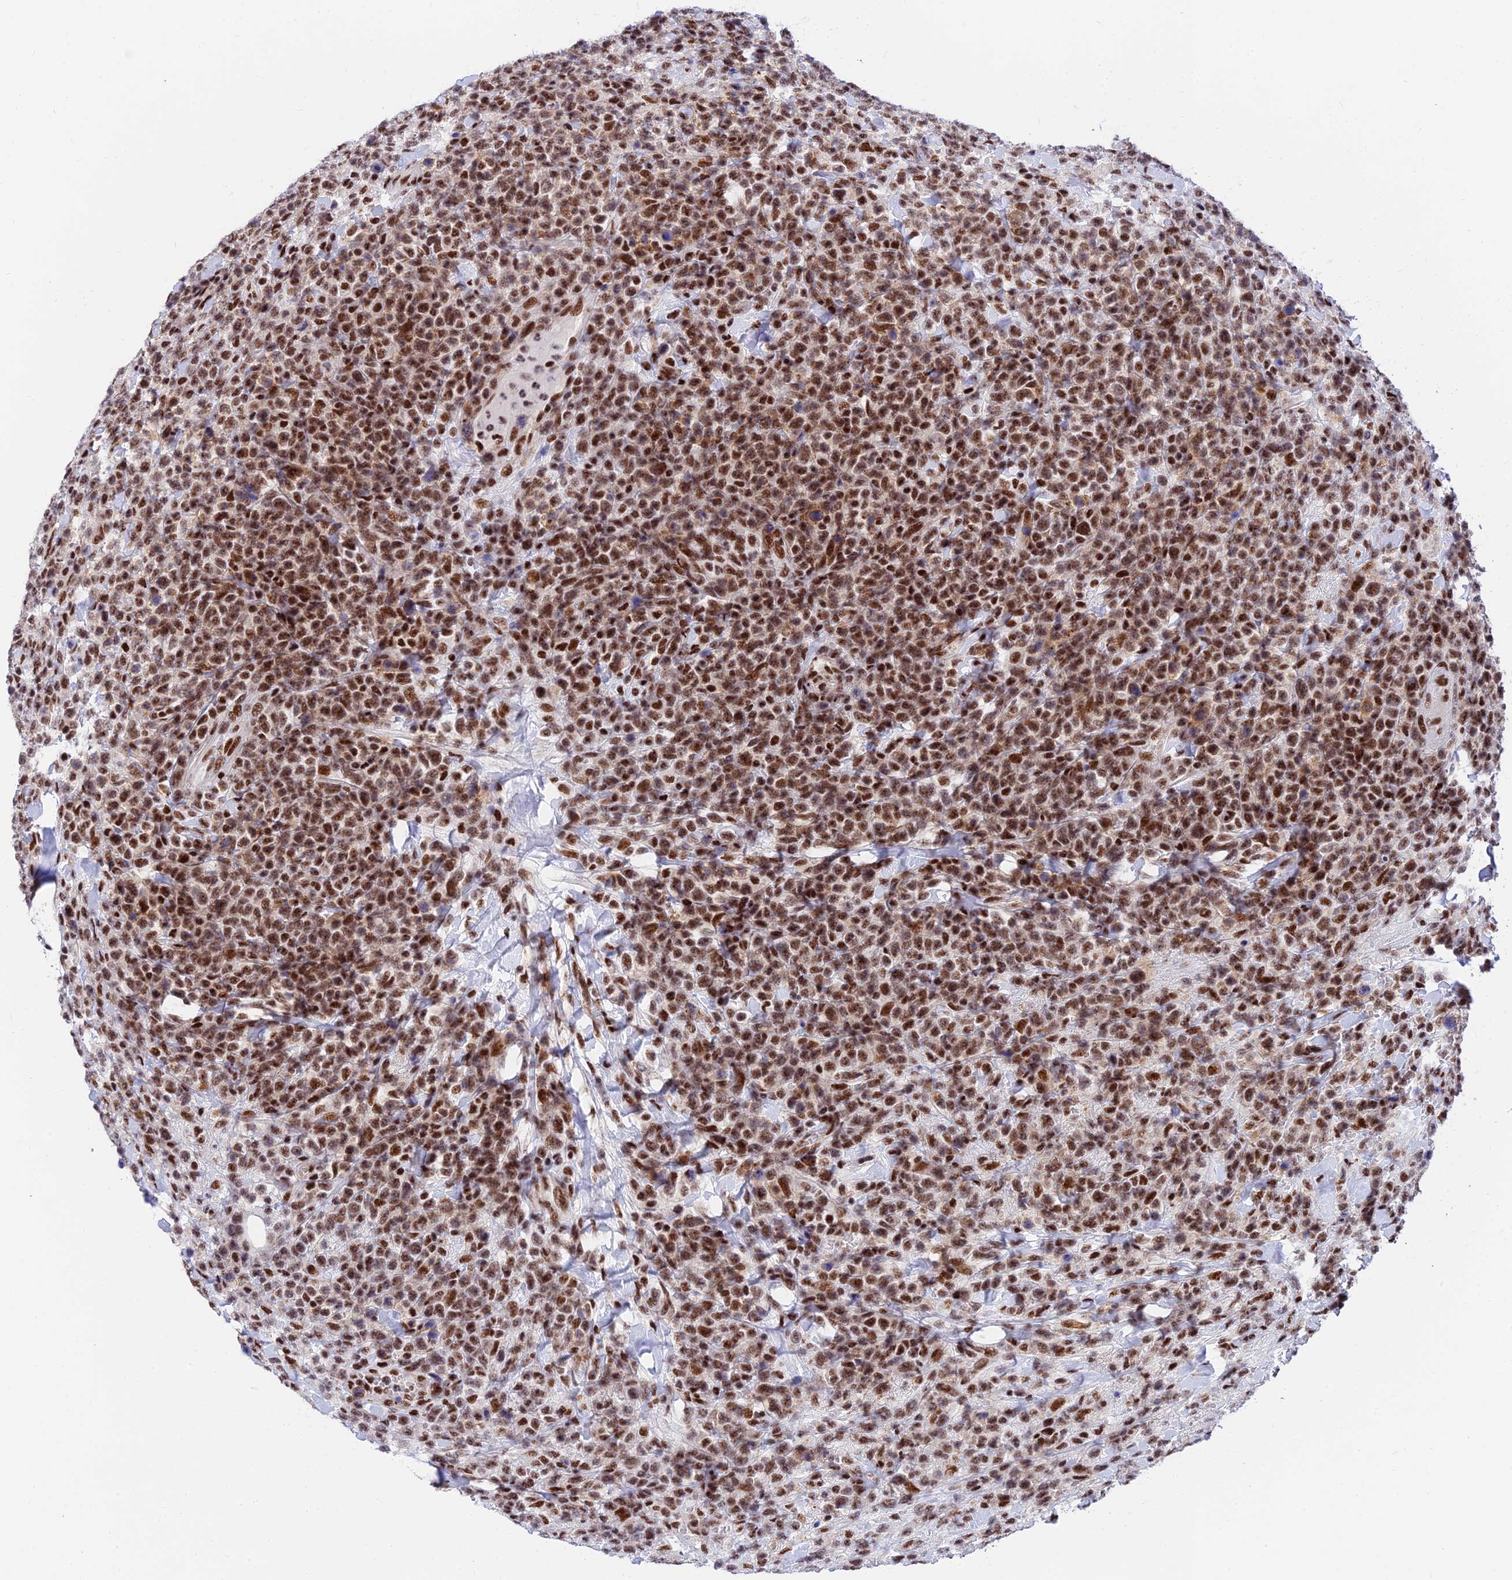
{"staining": {"intensity": "strong", "quantity": ">75%", "location": "nuclear"}, "tissue": "lymphoma", "cell_type": "Tumor cells", "image_type": "cancer", "snomed": [{"axis": "morphology", "description": "Malignant lymphoma, non-Hodgkin's type, High grade"}, {"axis": "topography", "description": "Colon"}], "caption": "Strong nuclear positivity is present in approximately >75% of tumor cells in malignant lymphoma, non-Hodgkin's type (high-grade).", "gene": "USP22", "patient": {"sex": "female", "age": 53}}